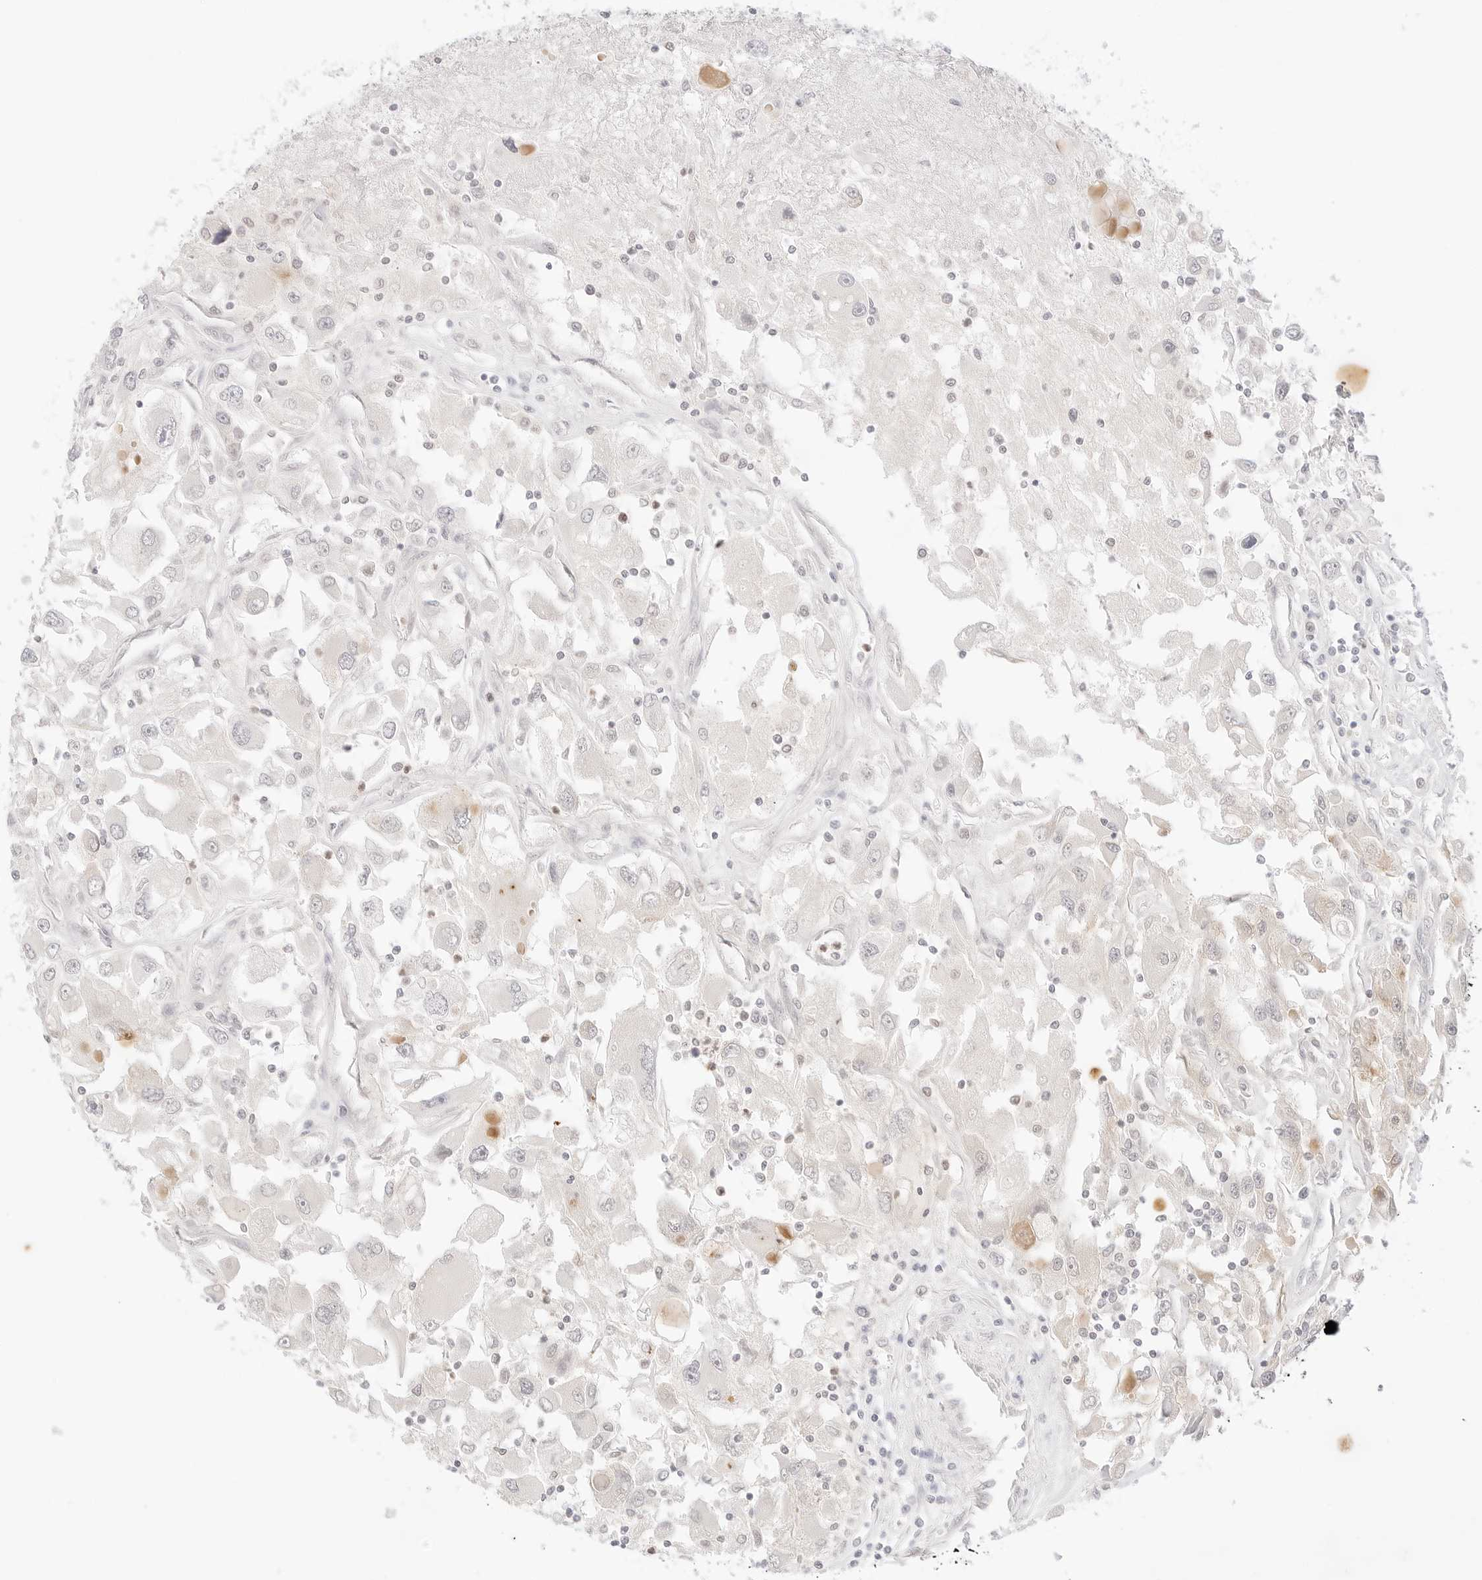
{"staining": {"intensity": "negative", "quantity": "none", "location": "none"}, "tissue": "renal cancer", "cell_type": "Tumor cells", "image_type": "cancer", "snomed": [{"axis": "morphology", "description": "Adenocarcinoma, NOS"}, {"axis": "topography", "description": "Kidney"}], "caption": "A histopathology image of human renal adenocarcinoma is negative for staining in tumor cells. Brightfield microscopy of immunohistochemistry stained with DAB (brown) and hematoxylin (blue), captured at high magnification.", "gene": "GNAS", "patient": {"sex": "female", "age": 52}}